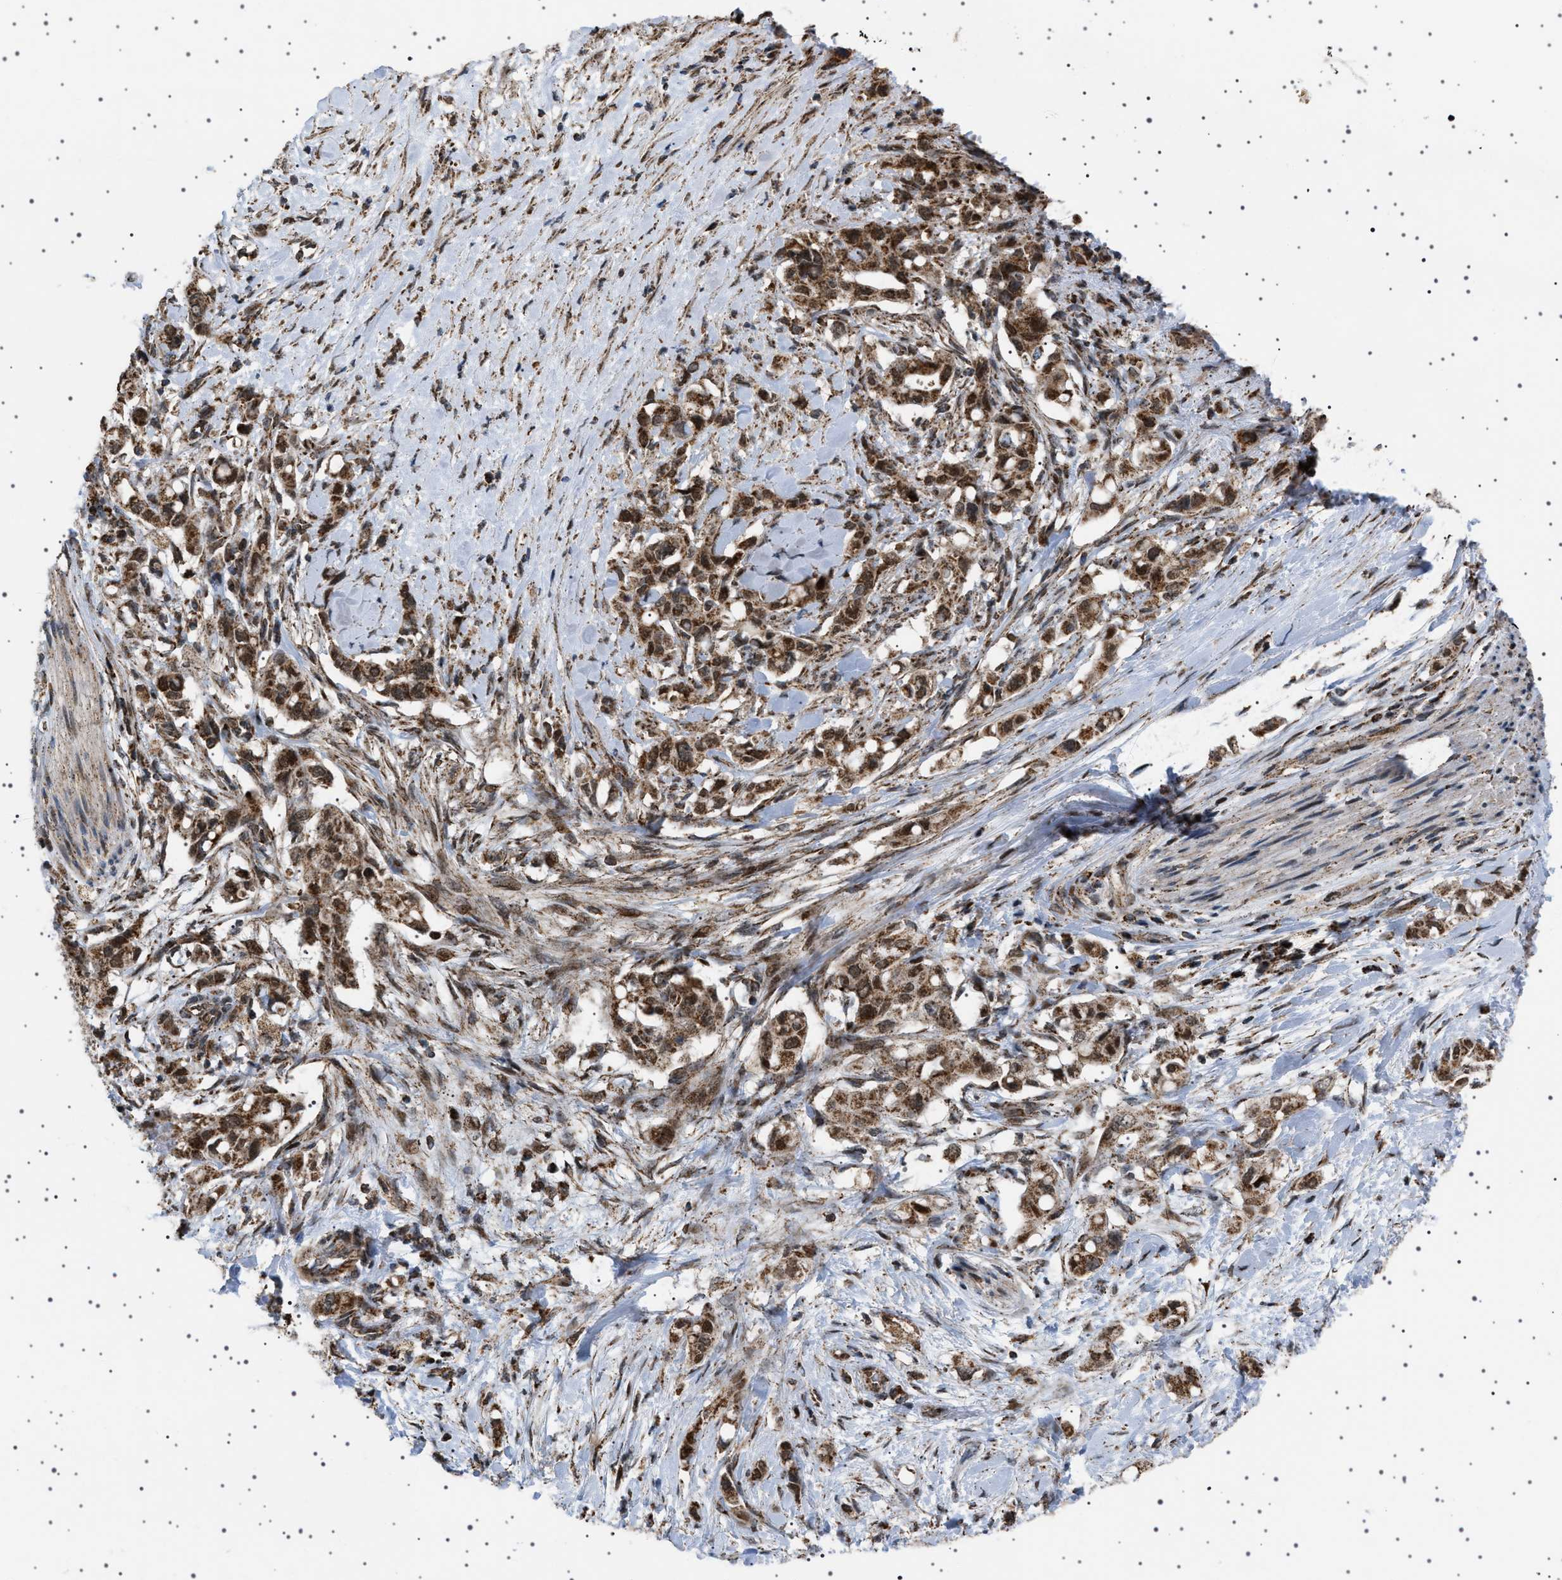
{"staining": {"intensity": "strong", "quantity": ">75%", "location": "cytoplasmic/membranous,nuclear"}, "tissue": "pancreatic cancer", "cell_type": "Tumor cells", "image_type": "cancer", "snomed": [{"axis": "morphology", "description": "Adenocarcinoma, NOS"}, {"axis": "topography", "description": "Pancreas"}], "caption": "IHC histopathology image of neoplastic tissue: human pancreatic adenocarcinoma stained using IHC exhibits high levels of strong protein expression localized specifically in the cytoplasmic/membranous and nuclear of tumor cells, appearing as a cytoplasmic/membranous and nuclear brown color.", "gene": "MELK", "patient": {"sex": "female", "age": 56}}